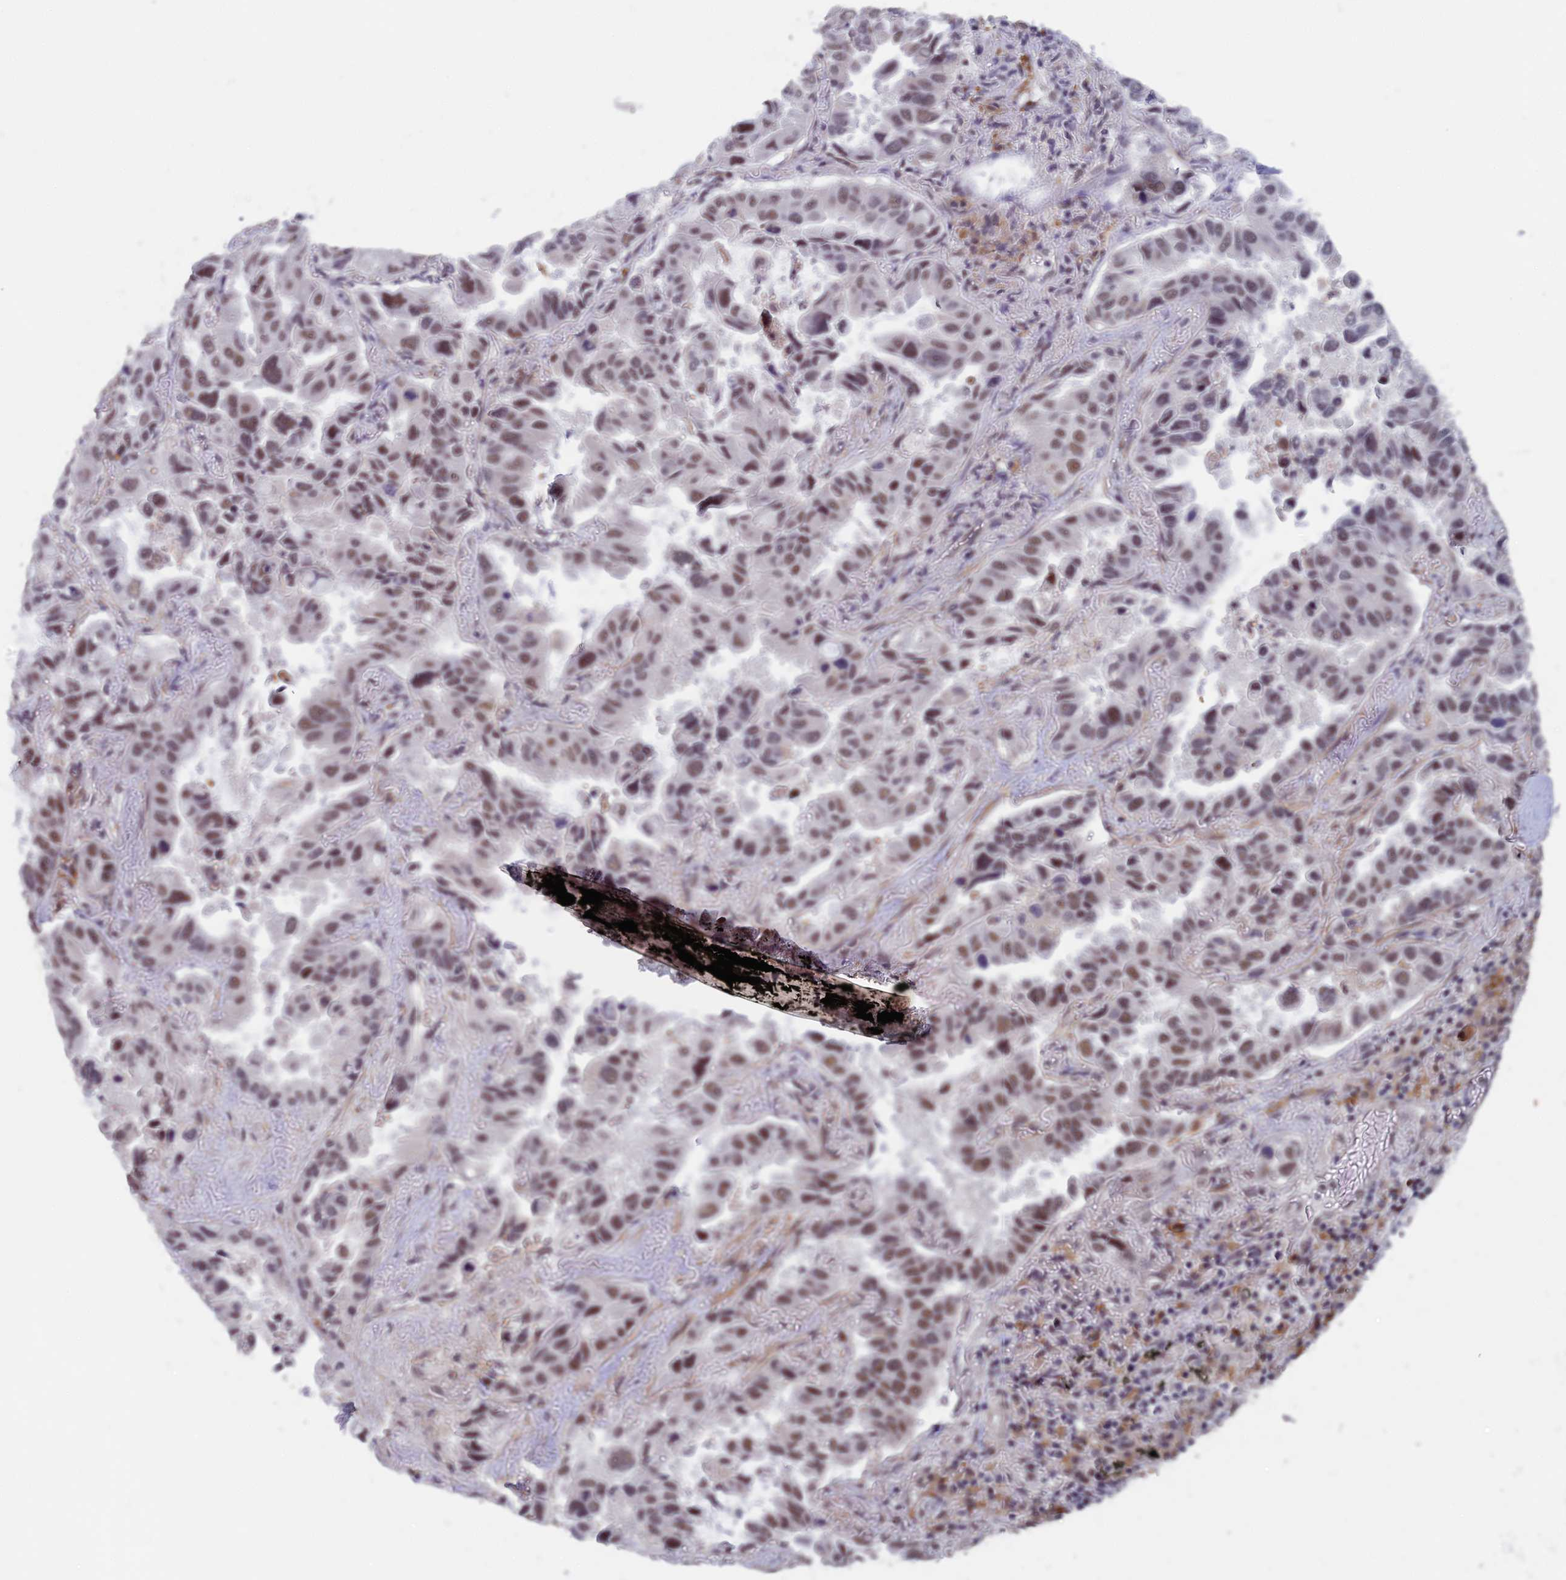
{"staining": {"intensity": "moderate", "quantity": ">75%", "location": "nuclear"}, "tissue": "lung cancer", "cell_type": "Tumor cells", "image_type": "cancer", "snomed": [{"axis": "morphology", "description": "Adenocarcinoma, NOS"}, {"axis": "topography", "description": "Lung"}], "caption": "An image showing moderate nuclear expression in approximately >75% of tumor cells in lung cancer, as visualized by brown immunohistochemical staining.", "gene": "MORF4L1", "patient": {"sex": "male", "age": 64}}